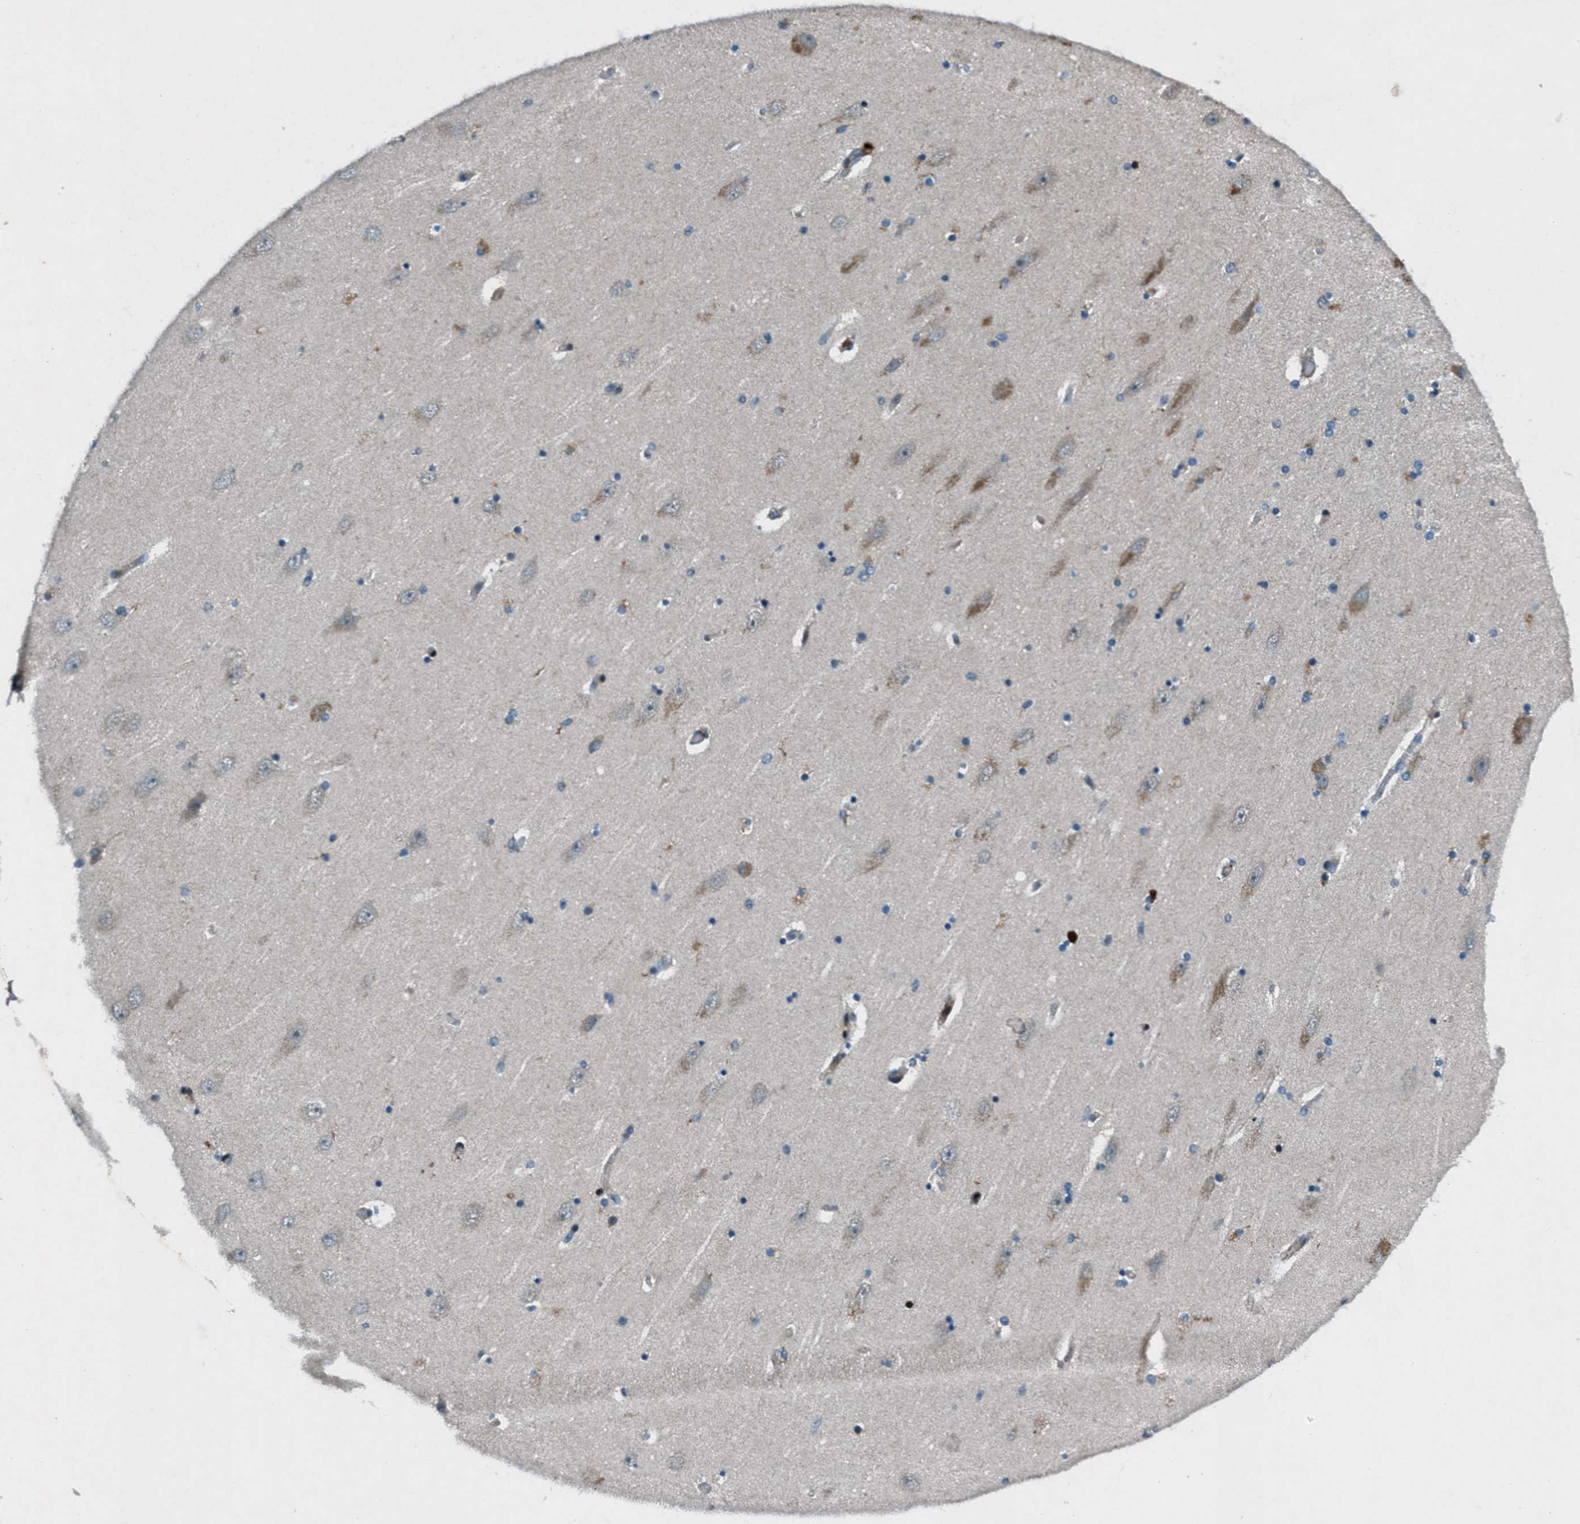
{"staining": {"intensity": "negative", "quantity": "none", "location": "none"}, "tissue": "hippocampus", "cell_type": "Glial cells", "image_type": "normal", "snomed": [{"axis": "morphology", "description": "Normal tissue, NOS"}, {"axis": "topography", "description": "Hippocampus"}], "caption": "This is an immunohistochemistry histopathology image of unremarkable hippocampus. There is no staining in glial cells.", "gene": "CLEC2D", "patient": {"sex": "female", "age": 54}}